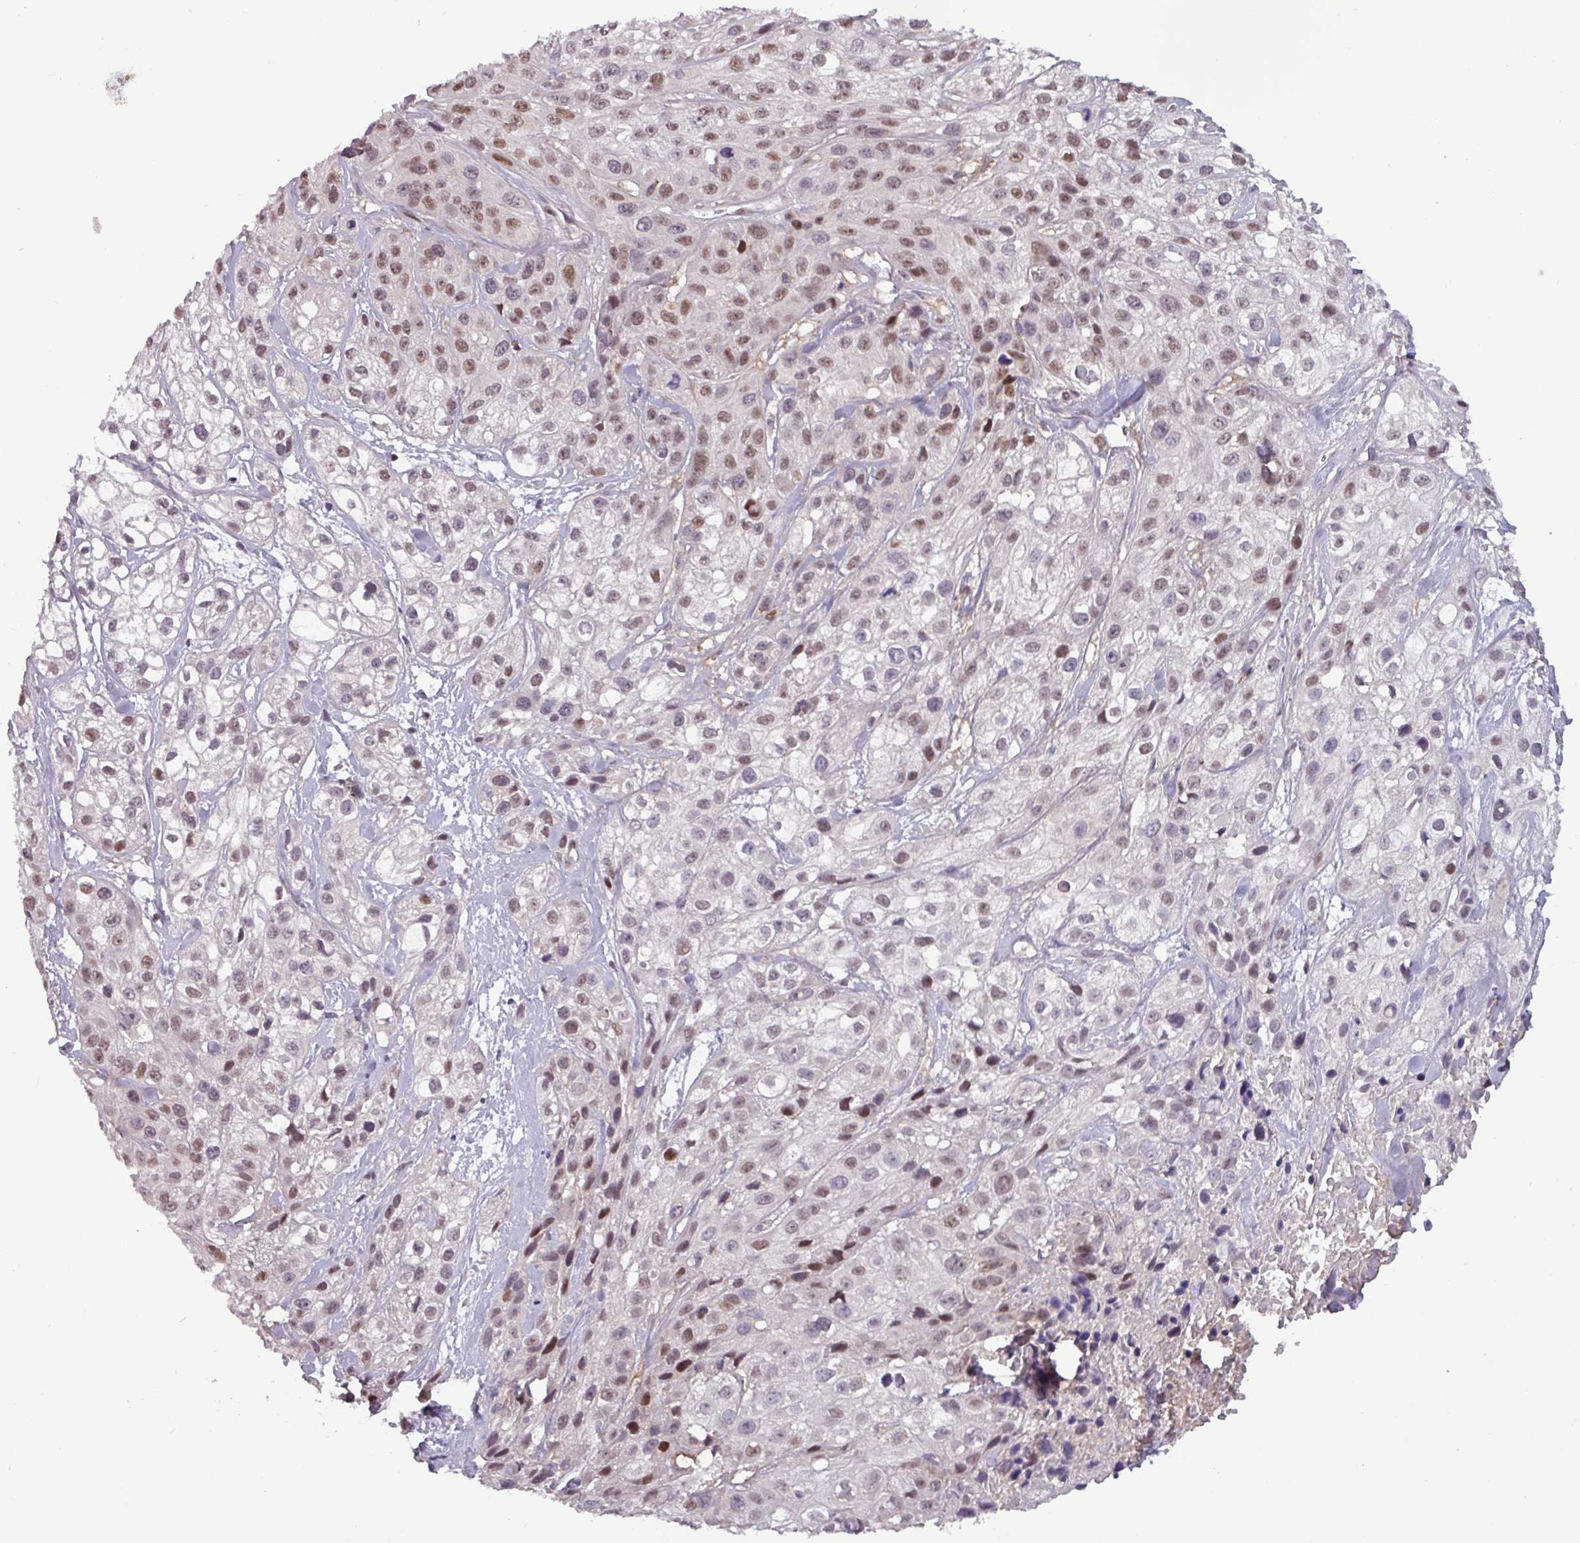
{"staining": {"intensity": "moderate", "quantity": ">75%", "location": "nuclear"}, "tissue": "skin cancer", "cell_type": "Tumor cells", "image_type": "cancer", "snomed": [{"axis": "morphology", "description": "Squamous cell carcinoma, NOS"}, {"axis": "topography", "description": "Skin"}], "caption": "Immunohistochemistry (IHC) staining of skin cancer (squamous cell carcinoma), which shows medium levels of moderate nuclear staining in approximately >75% of tumor cells indicating moderate nuclear protein expression. The staining was performed using DAB (brown) for protein detection and nuclei were counterstained in hematoxylin (blue).", "gene": "PRRX1", "patient": {"sex": "male", "age": 82}}